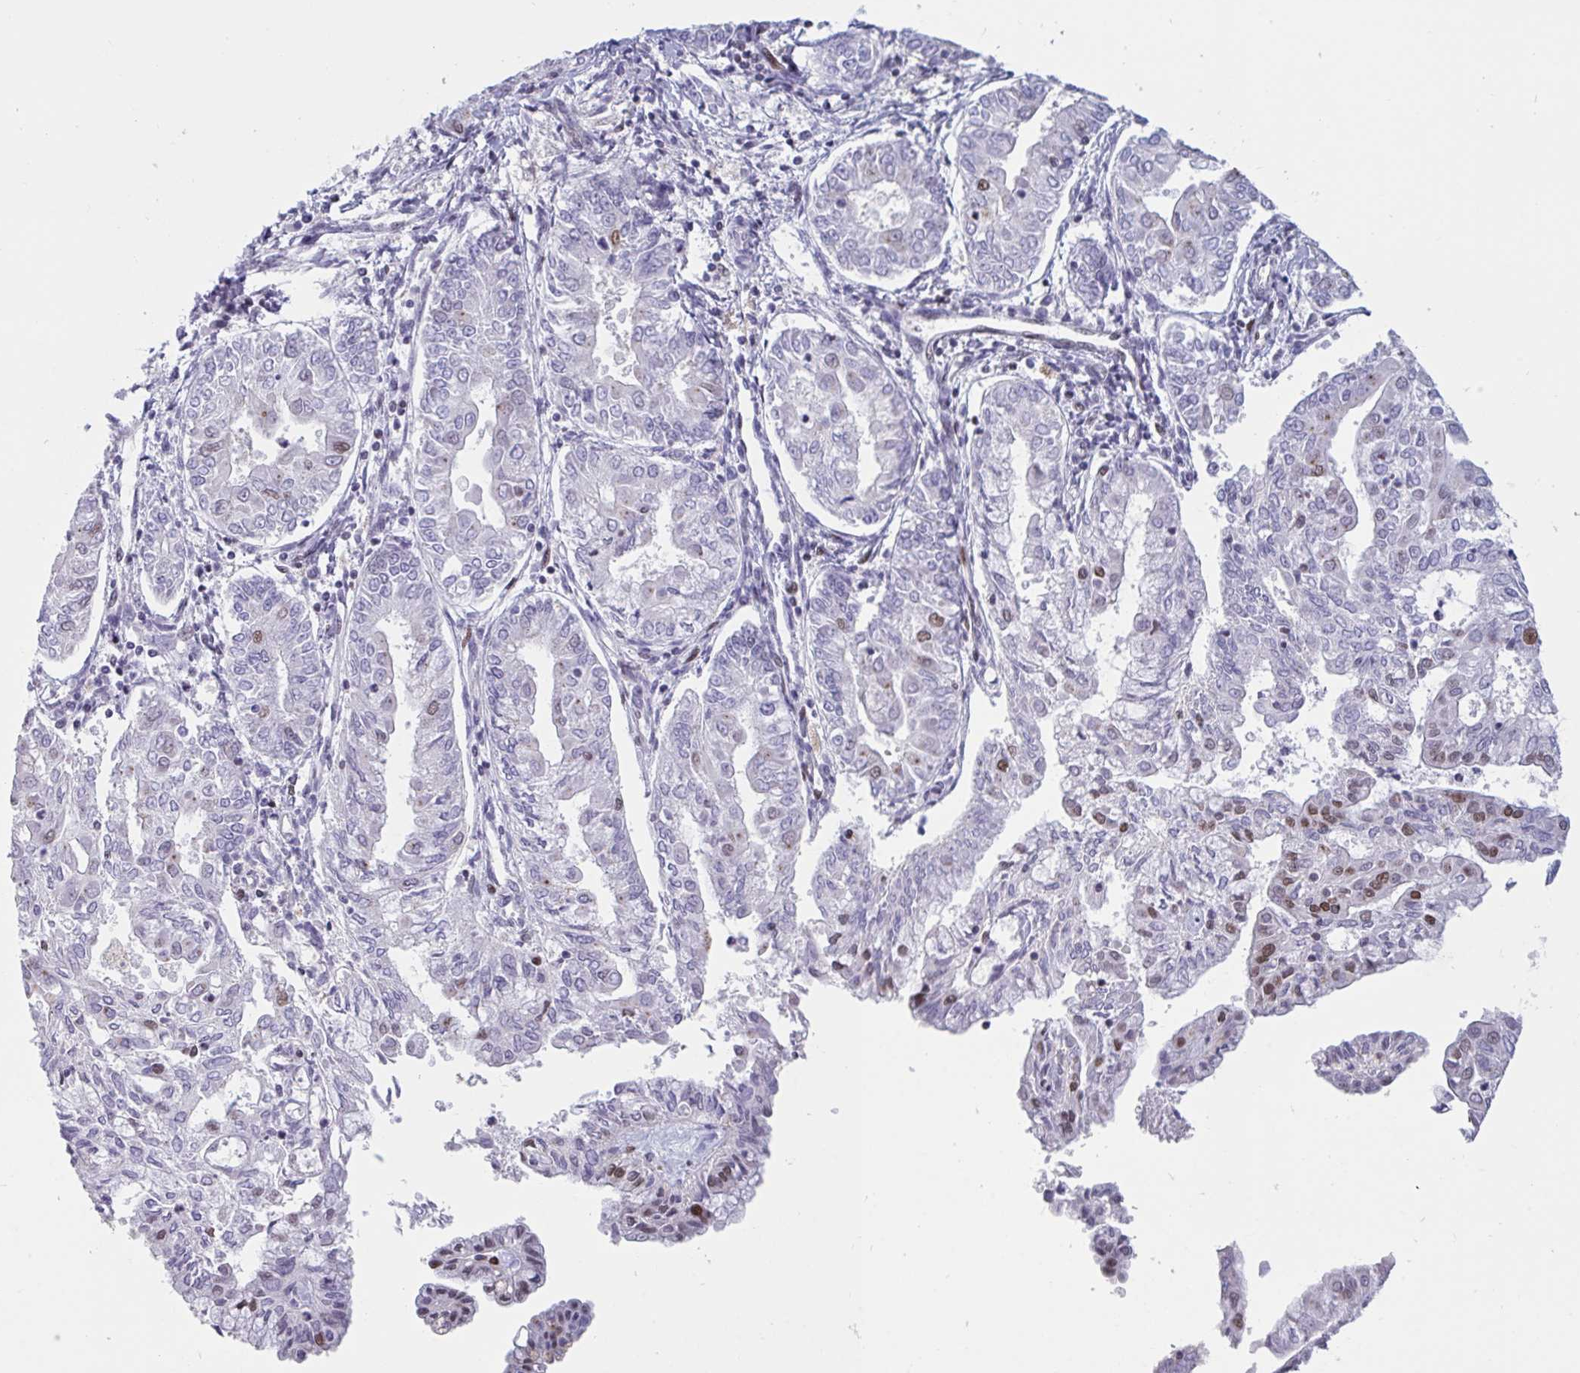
{"staining": {"intensity": "moderate", "quantity": "<25%", "location": "nuclear"}, "tissue": "endometrial cancer", "cell_type": "Tumor cells", "image_type": "cancer", "snomed": [{"axis": "morphology", "description": "Adenocarcinoma, NOS"}, {"axis": "topography", "description": "Endometrium"}], "caption": "A brown stain shows moderate nuclear expression of a protein in human adenocarcinoma (endometrial) tumor cells.", "gene": "CBFA2T2", "patient": {"sex": "female", "age": 68}}